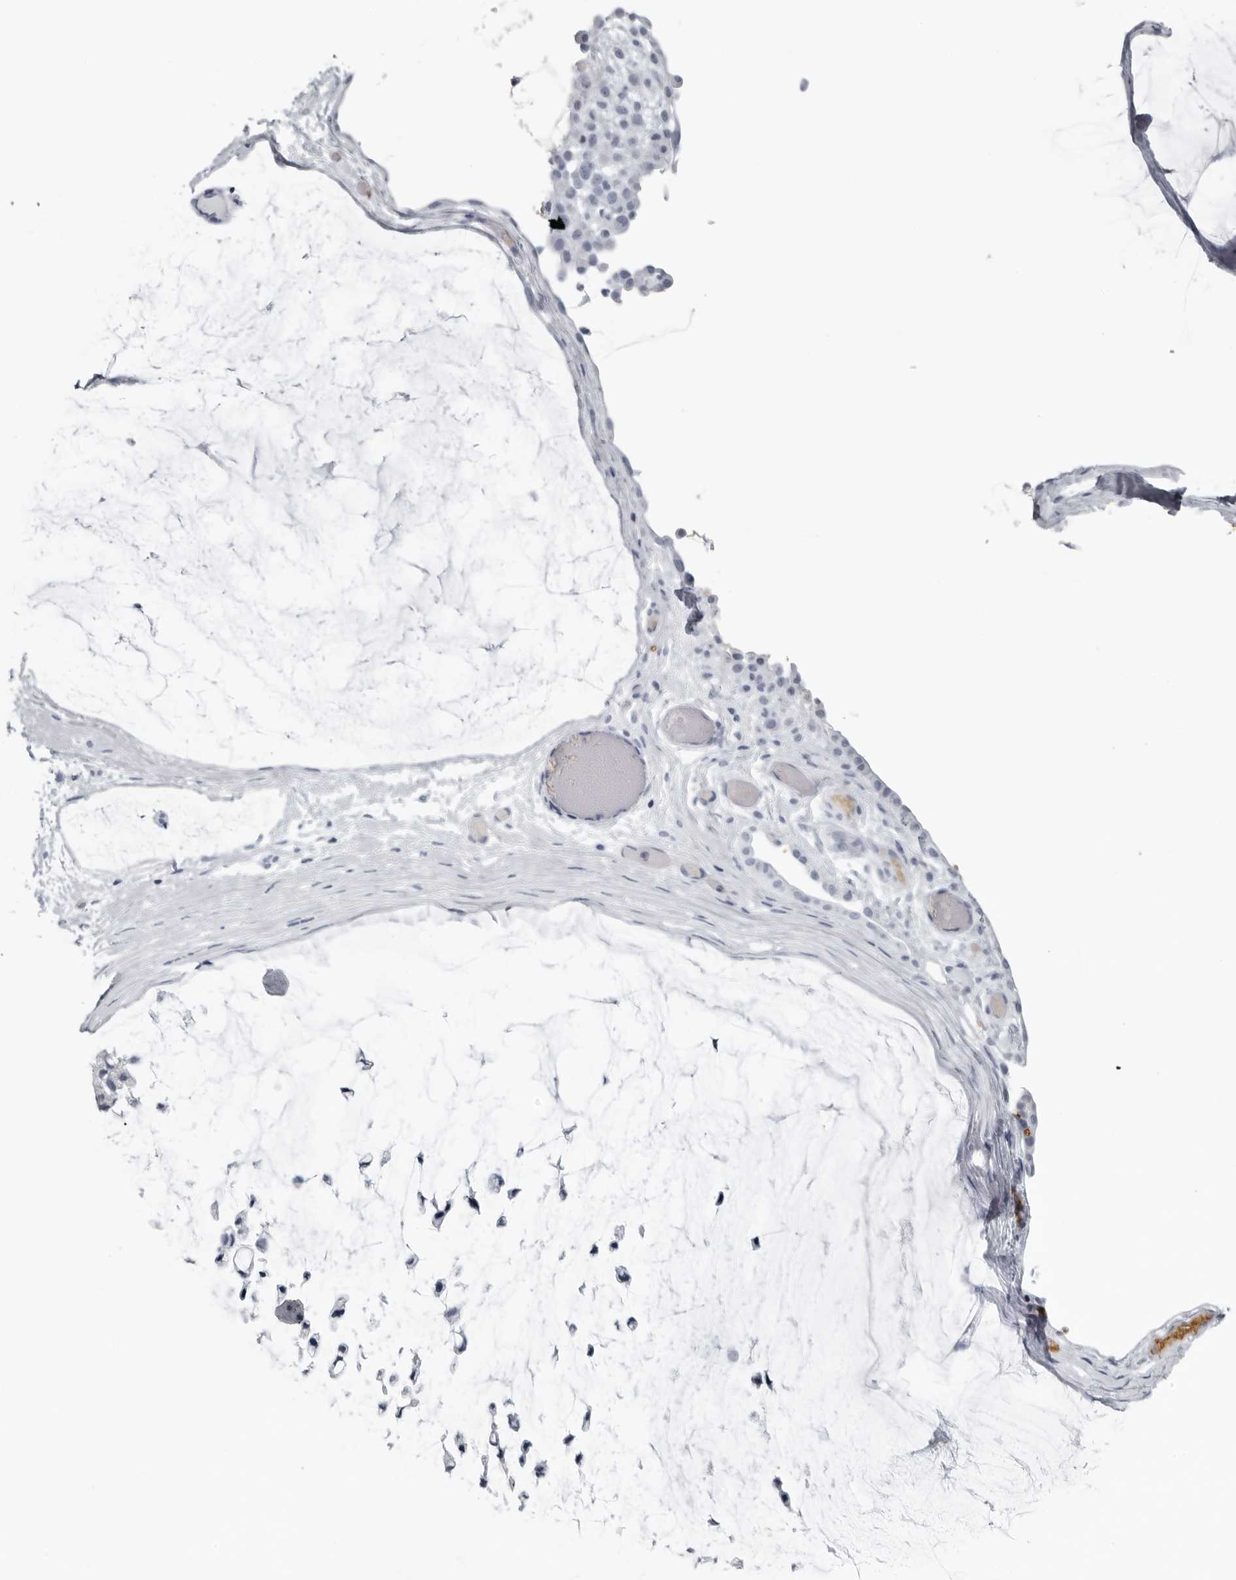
{"staining": {"intensity": "negative", "quantity": "none", "location": "none"}, "tissue": "ovarian cancer", "cell_type": "Tumor cells", "image_type": "cancer", "snomed": [{"axis": "morphology", "description": "Cystadenocarcinoma, mucinous, NOS"}, {"axis": "topography", "description": "Ovary"}], "caption": "This is an immunohistochemistry (IHC) image of human mucinous cystadenocarcinoma (ovarian). There is no staining in tumor cells.", "gene": "EPB41", "patient": {"sex": "female", "age": 39}}